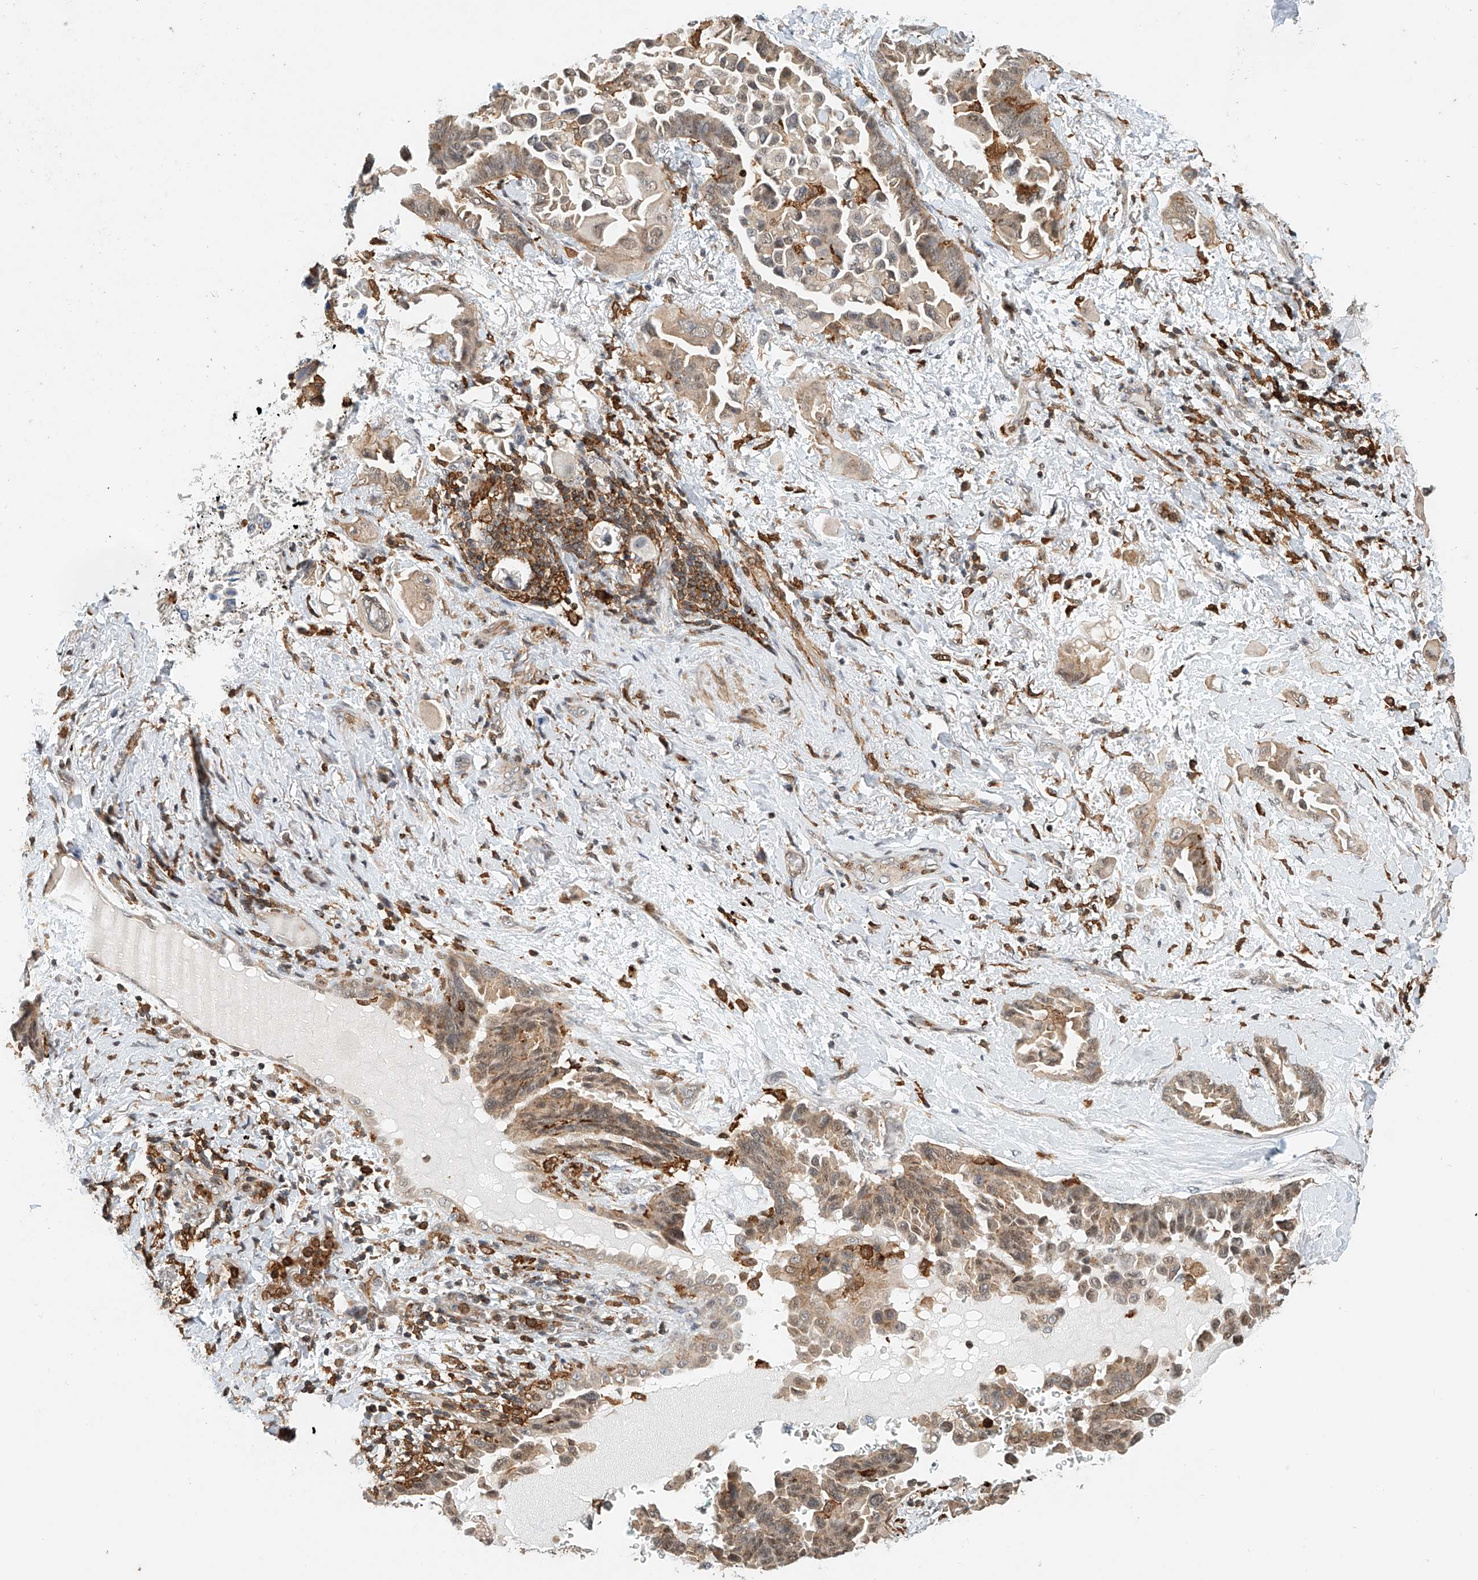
{"staining": {"intensity": "weak", "quantity": "25%-75%", "location": "cytoplasmic/membranous,nuclear"}, "tissue": "lung cancer", "cell_type": "Tumor cells", "image_type": "cancer", "snomed": [{"axis": "morphology", "description": "Adenocarcinoma, NOS"}, {"axis": "topography", "description": "Lung"}], "caption": "This photomicrograph displays immunohistochemistry staining of lung cancer, with low weak cytoplasmic/membranous and nuclear expression in approximately 25%-75% of tumor cells.", "gene": "MICAL1", "patient": {"sex": "female", "age": 67}}